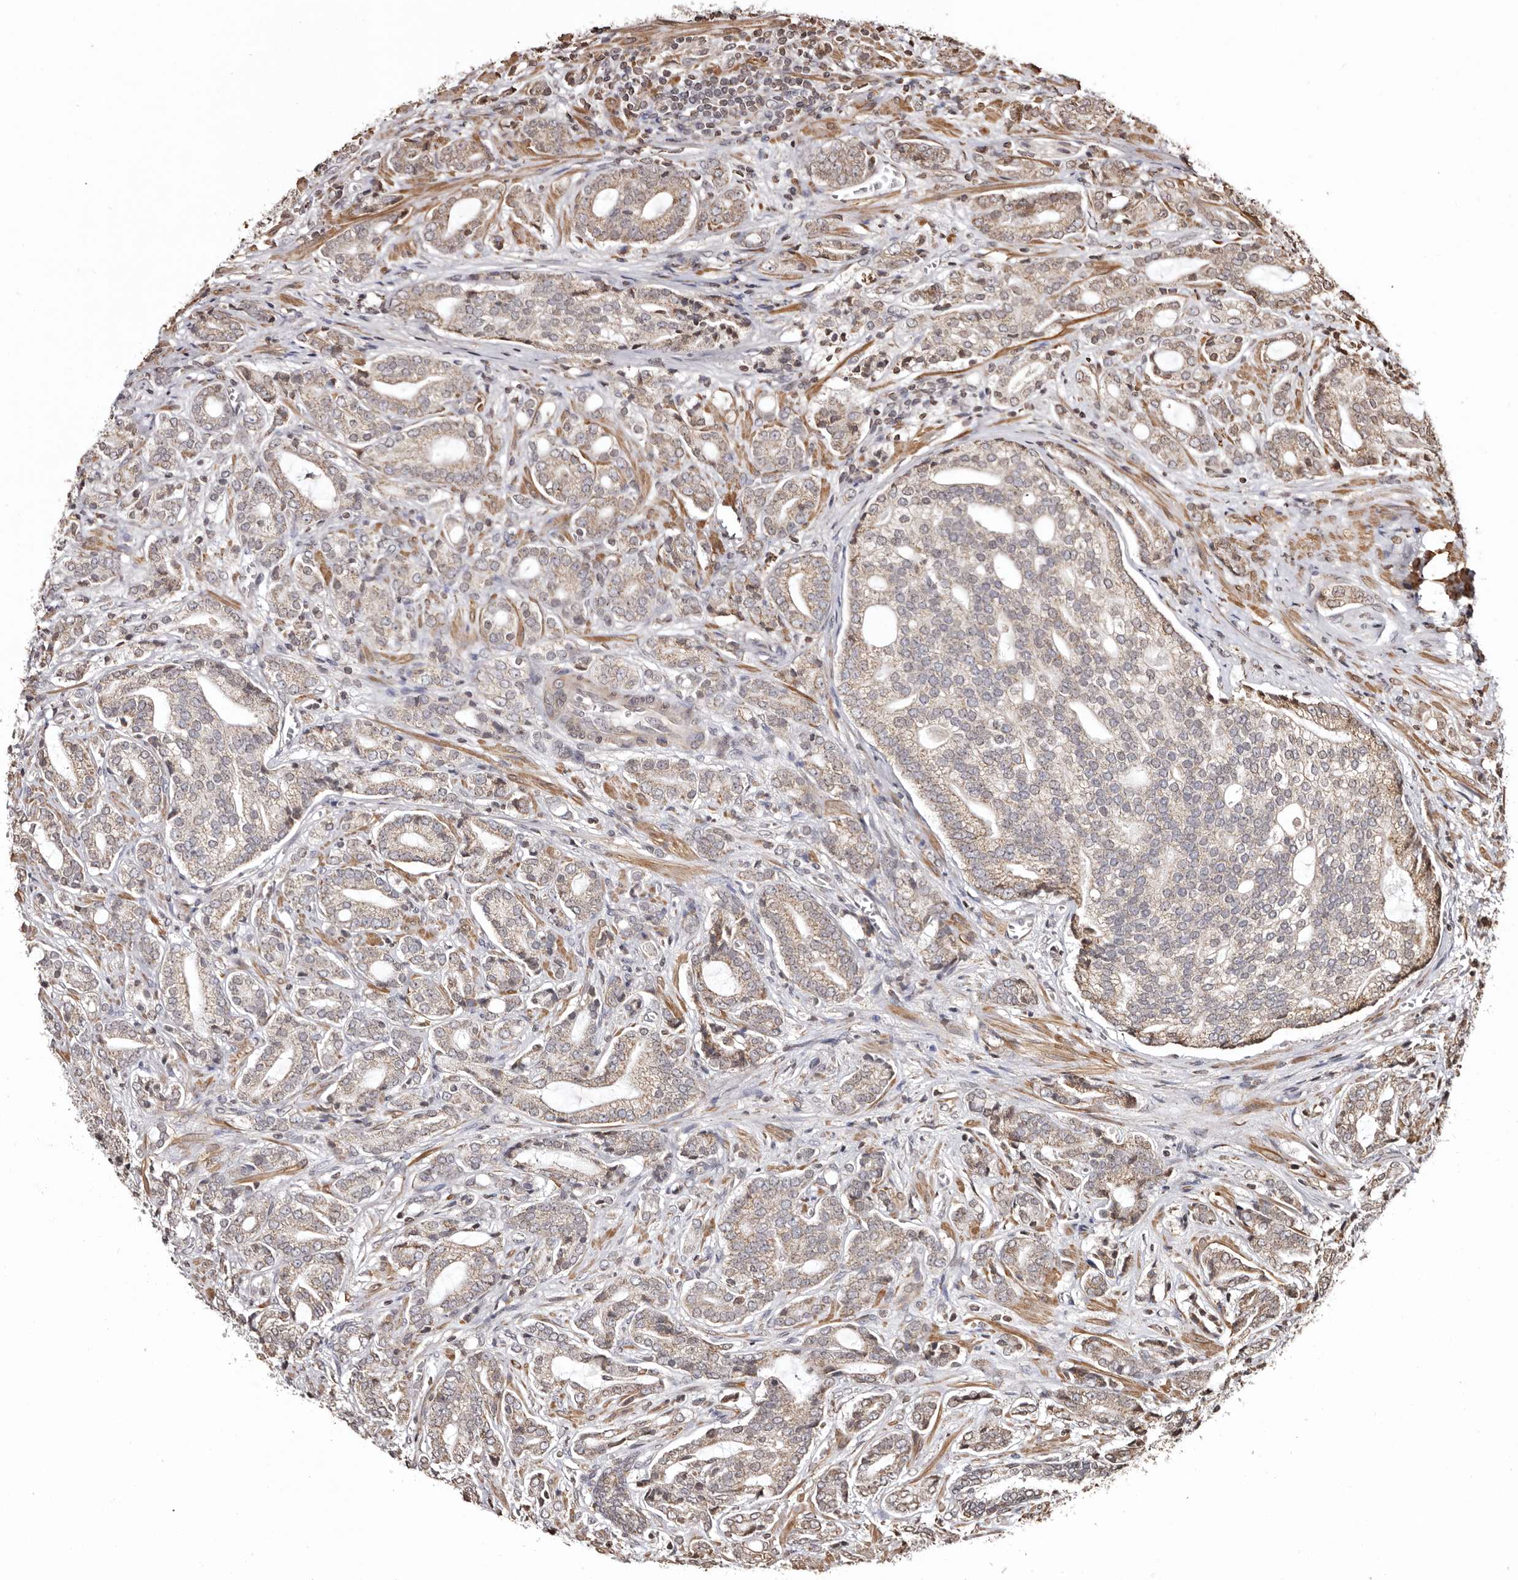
{"staining": {"intensity": "weak", "quantity": ">75%", "location": "cytoplasmic/membranous"}, "tissue": "prostate cancer", "cell_type": "Tumor cells", "image_type": "cancer", "snomed": [{"axis": "morphology", "description": "Adenocarcinoma, High grade"}, {"axis": "topography", "description": "Prostate"}], "caption": "Immunohistochemical staining of high-grade adenocarcinoma (prostate) shows low levels of weak cytoplasmic/membranous protein expression in about >75% of tumor cells.", "gene": "CCDC190", "patient": {"sex": "male", "age": 57}}